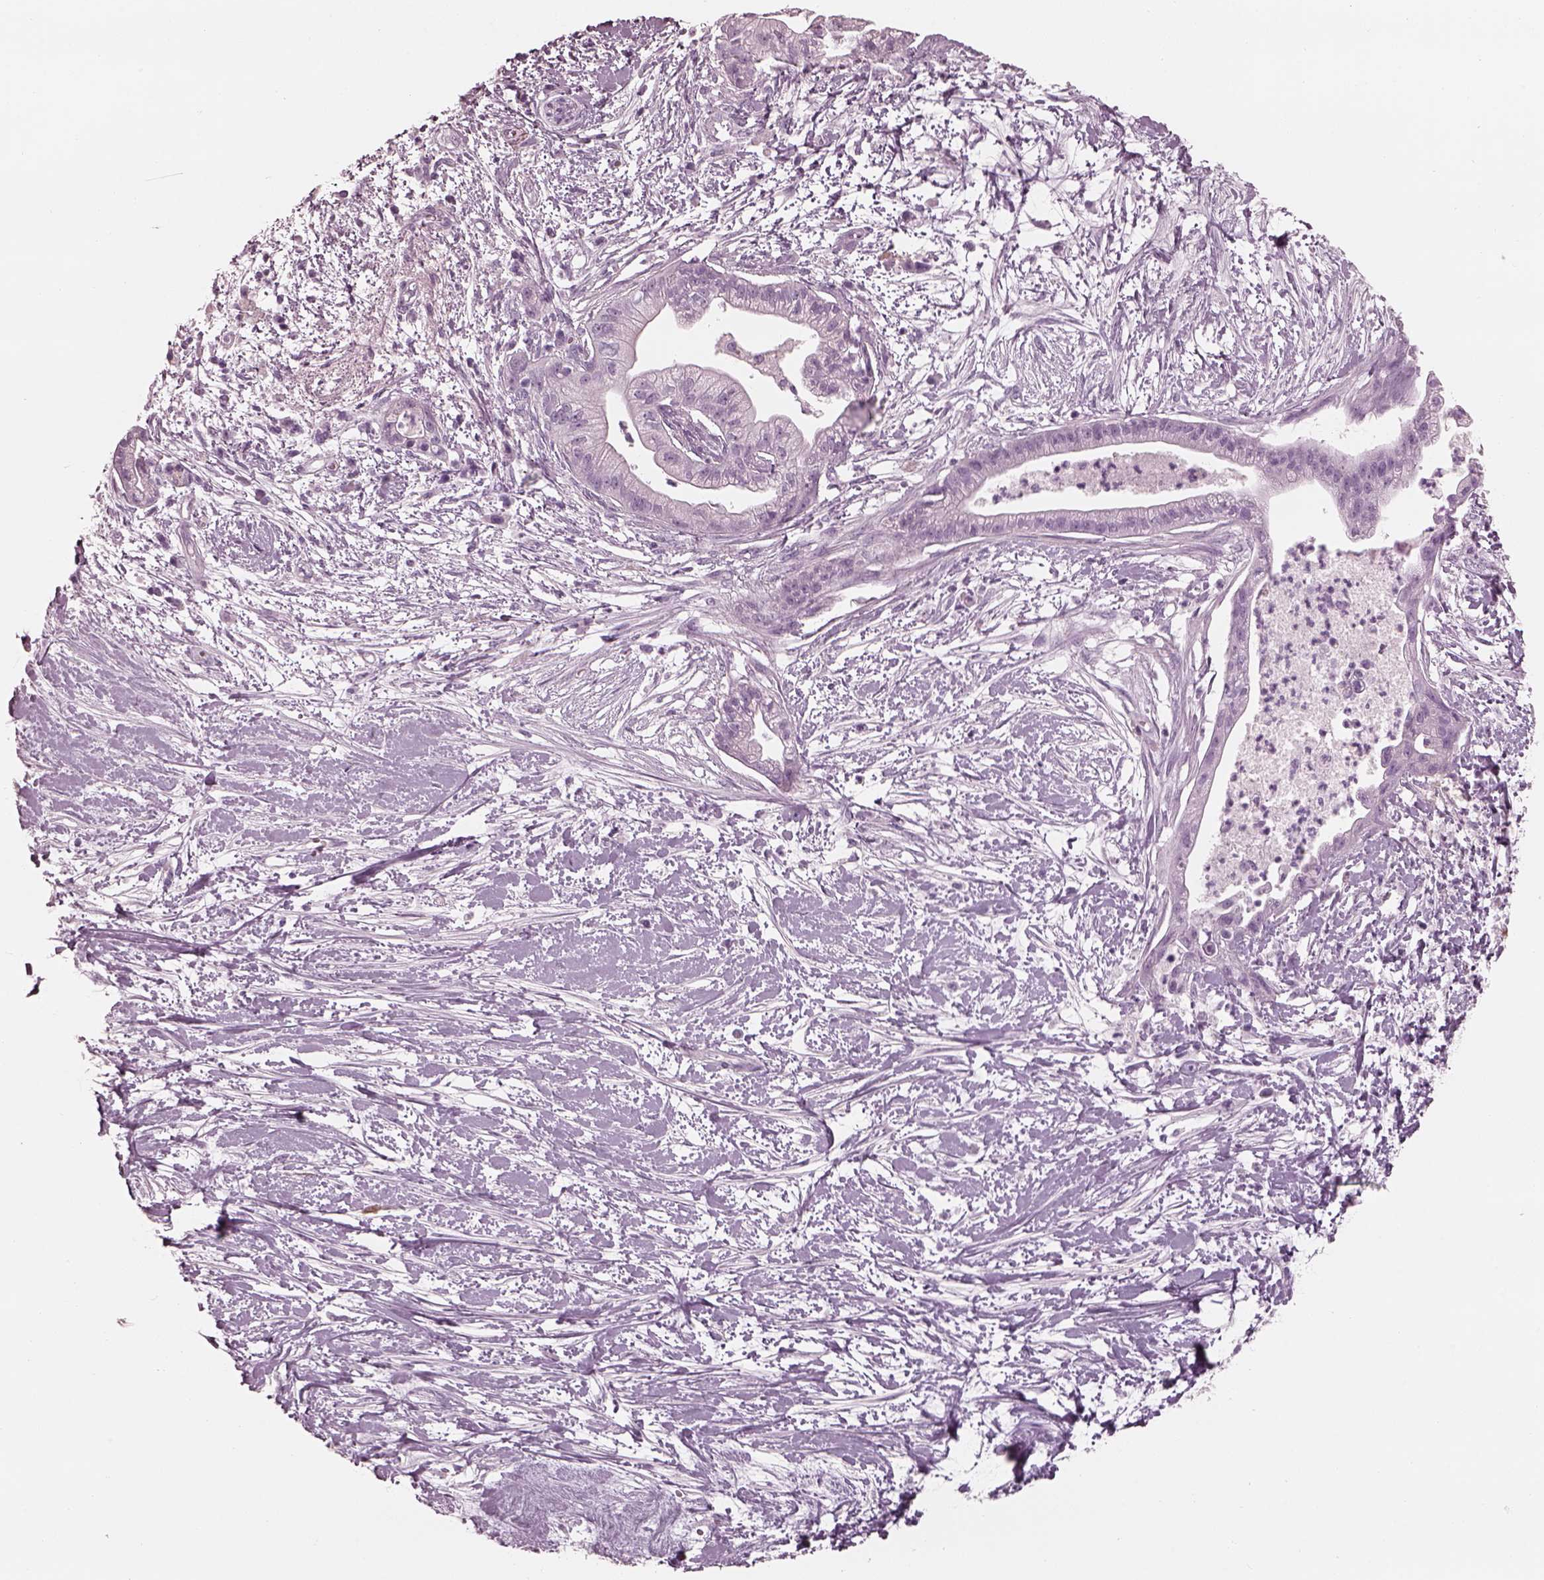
{"staining": {"intensity": "negative", "quantity": "none", "location": "none"}, "tissue": "pancreatic cancer", "cell_type": "Tumor cells", "image_type": "cancer", "snomed": [{"axis": "morphology", "description": "Normal tissue, NOS"}, {"axis": "morphology", "description": "Adenocarcinoma, NOS"}, {"axis": "topography", "description": "Lymph node"}, {"axis": "topography", "description": "Pancreas"}], "caption": "Pancreatic adenocarcinoma was stained to show a protein in brown. There is no significant staining in tumor cells. The staining was performed using DAB (3,3'-diaminobenzidine) to visualize the protein expression in brown, while the nuclei were stained in blue with hematoxylin (Magnification: 20x).", "gene": "FABP9", "patient": {"sex": "female", "age": 58}}